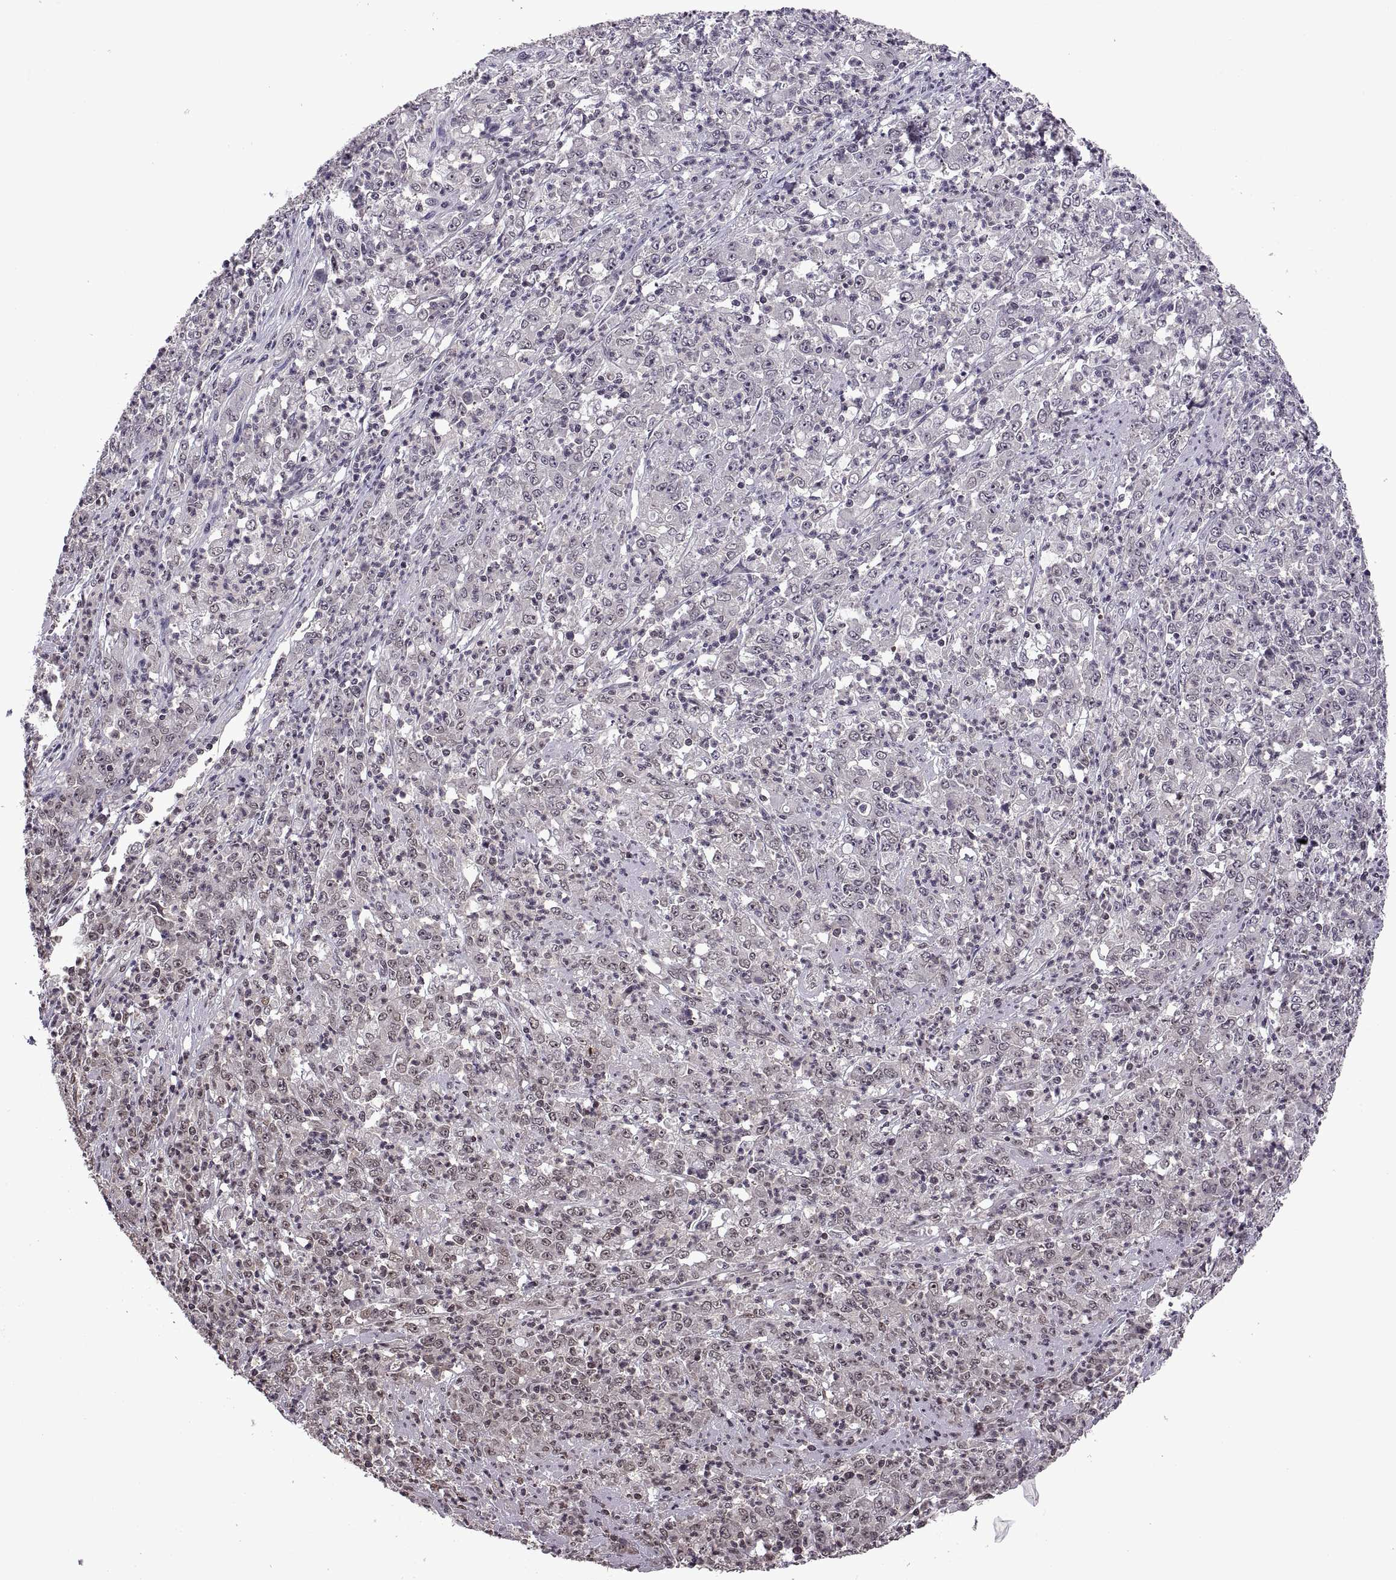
{"staining": {"intensity": "negative", "quantity": "none", "location": "none"}, "tissue": "stomach cancer", "cell_type": "Tumor cells", "image_type": "cancer", "snomed": [{"axis": "morphology", "description": "Adenocarcinoma, NOS"}, {"axis": "topography", "description": "Stomach, lower"}], "caption": "This is a micrograph of immunohistochemistry (IHC) staining of stomach cancer (adenocarcinoma), which shows no staining in tumor cells.", "gene": "INTS3", "patient": {"sex": "female", "age": 71}}